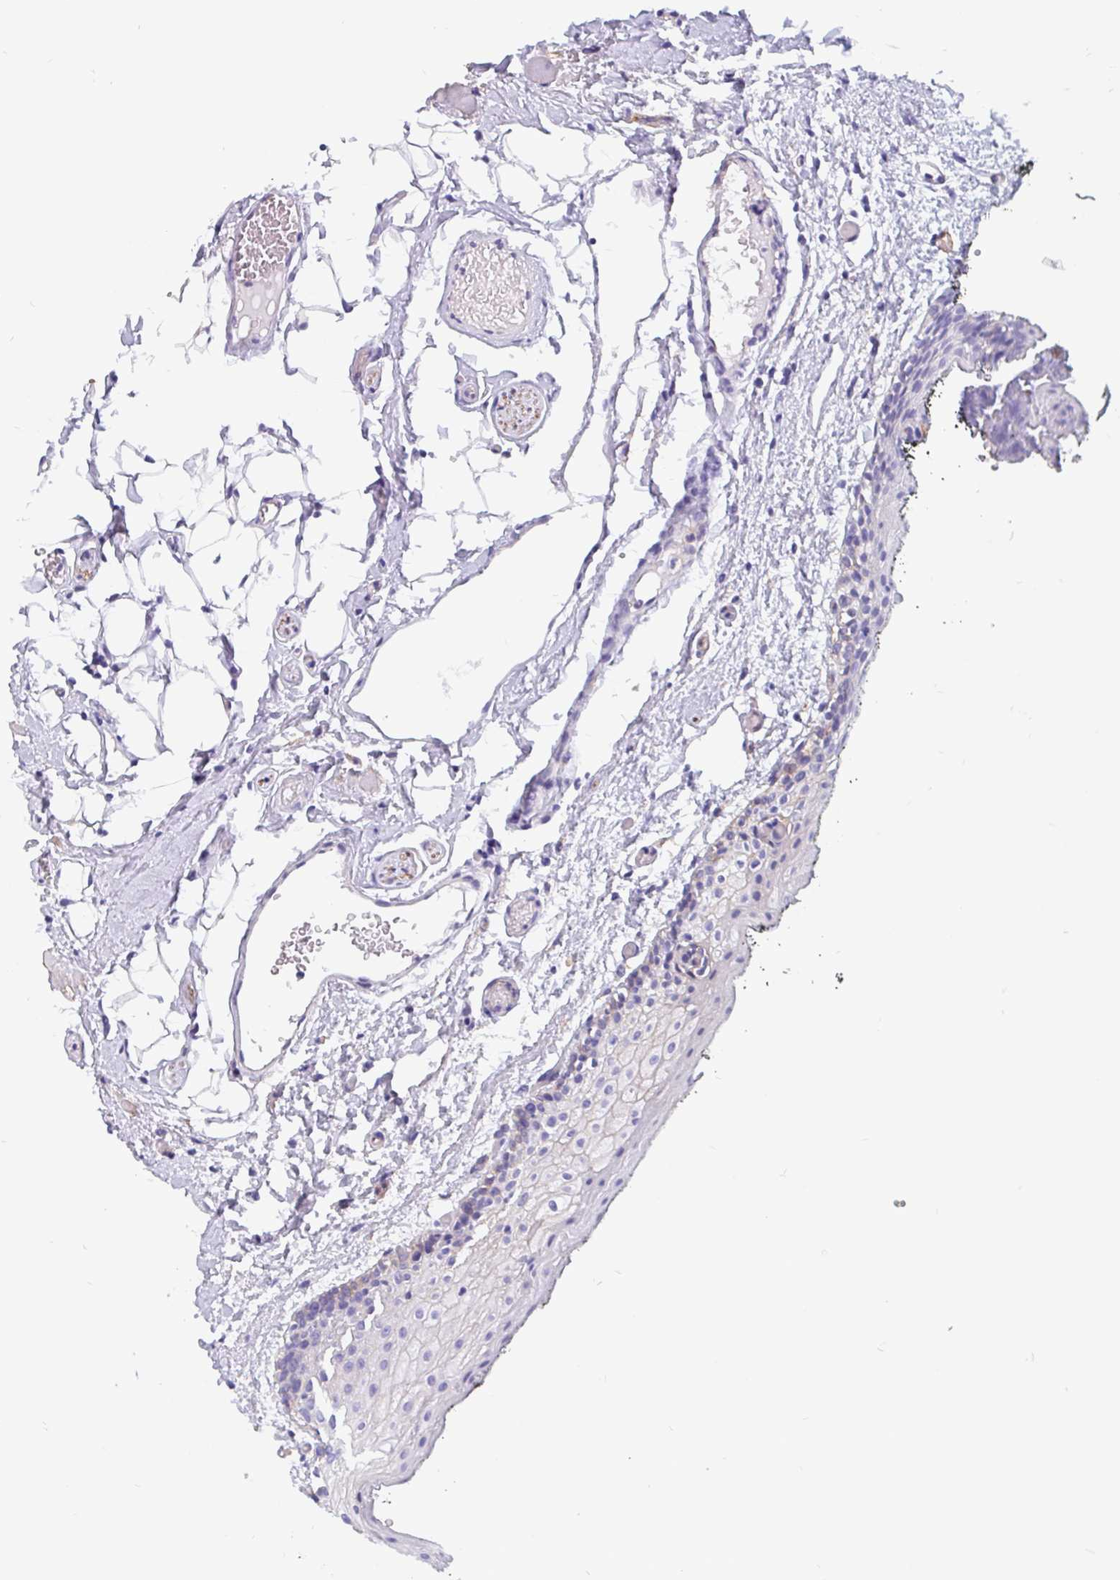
{"staining": {"intensity": "negative", "quantity": "none", "location": "none"}, "tissue": "oral mucosa", "cell_type": "Squamous epithelial cells", "image_type": "normal", "snomed": [{"axis": "morphology", "description": "Normal tissue, NOS"}, {"axis": "morphology", "description": "Squamous cell carcinoma, NOS"}, {"axis": "topography", "description": "Oral tissue"}, {"axis": "topography", "description": "Head-Neck"}], "caption": "High magnification brightfield microscopy of normal oral mucosa stained with DAB (3,3'-diaminobenzidine) (brown) and counterstained with hematoxylin (blue): squamous epithelial cells show no significant staining. (DAB (3,3'-diaminobenzidine) immunohistochemistry (IHC) visualized using brightfield microscopy, high magnification).", "gene": "LIMCH1", "patient": {"sex": "male", "age": 58}}